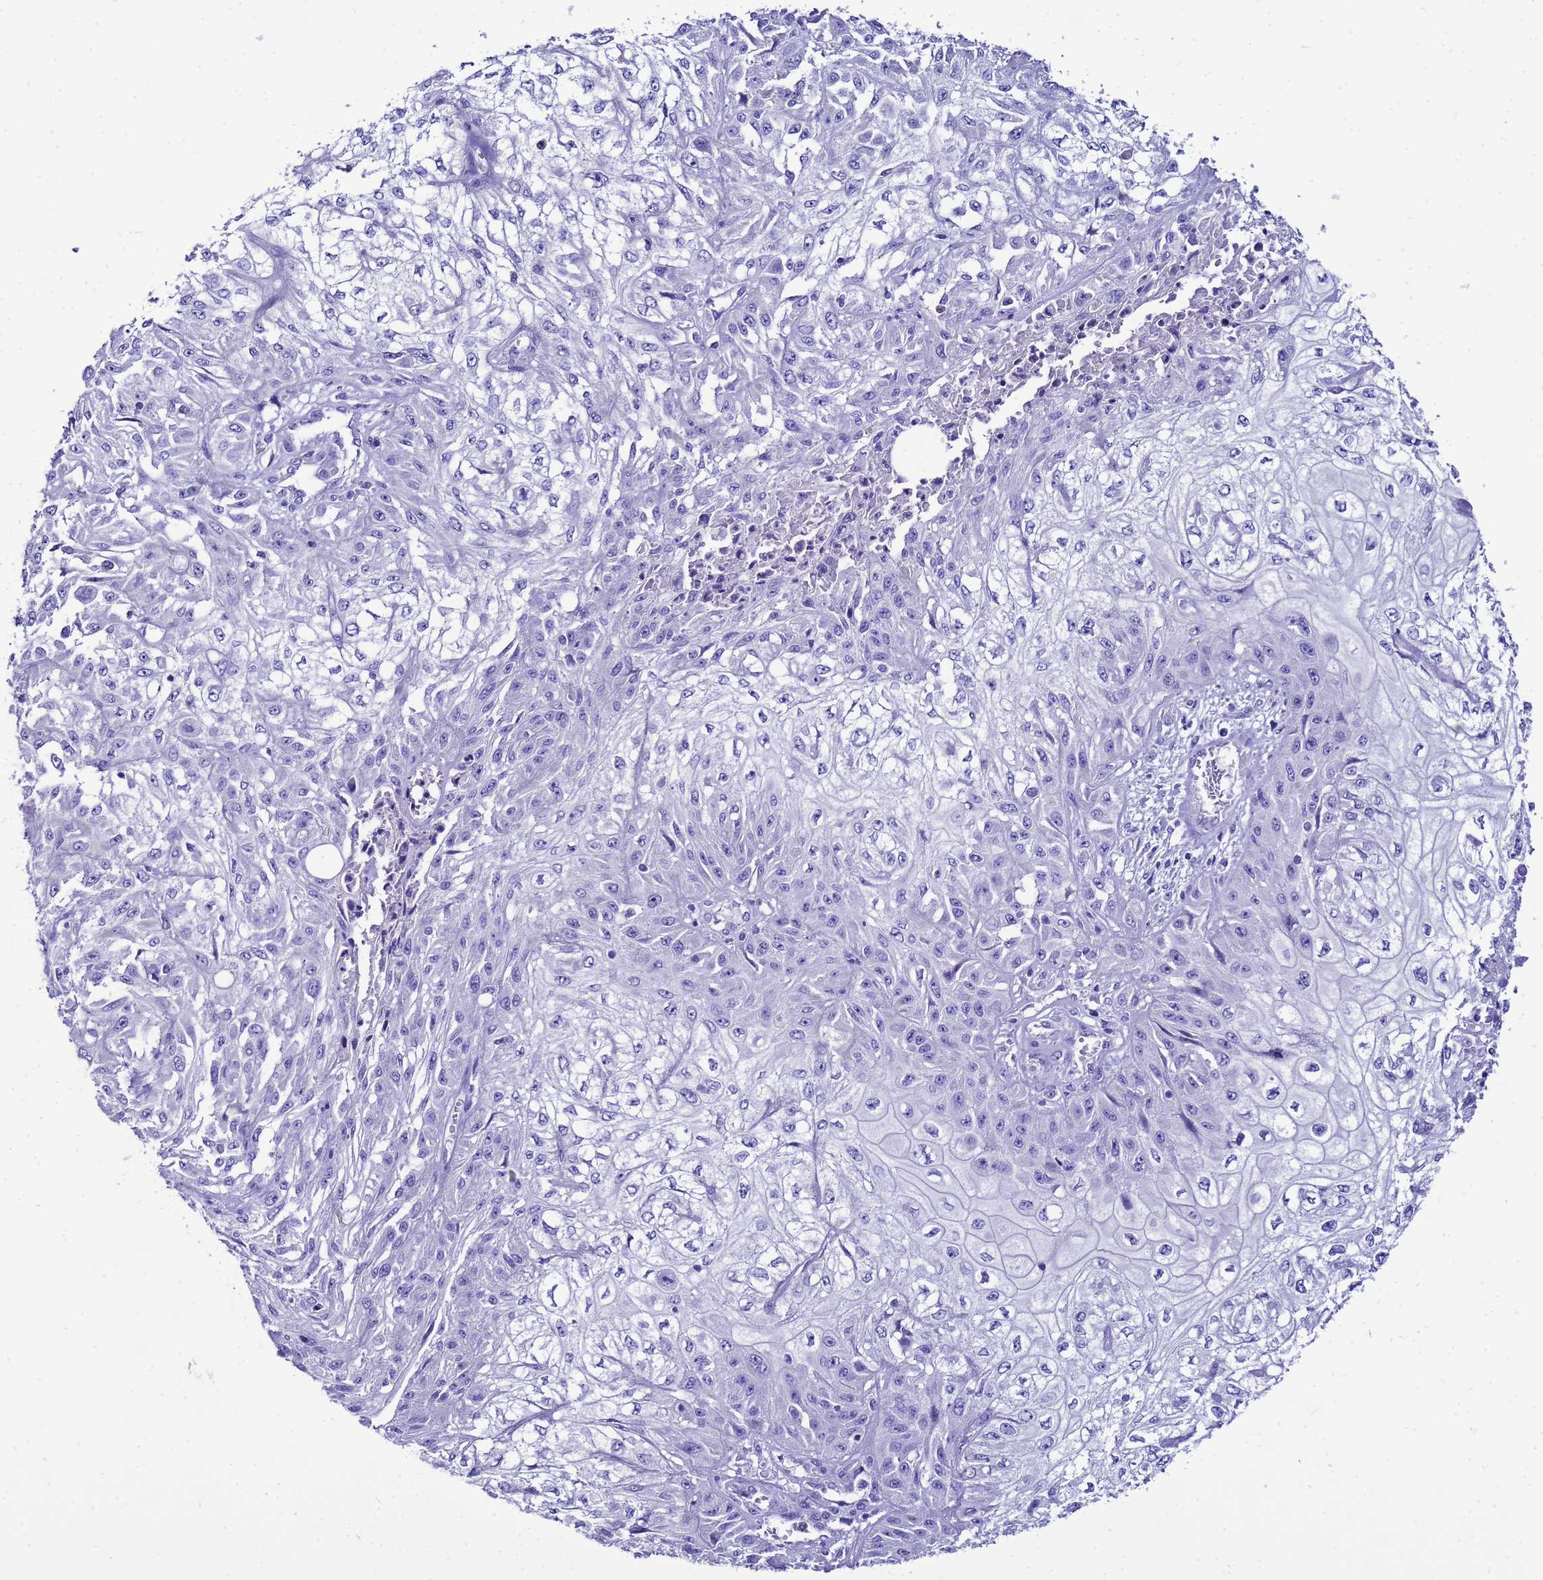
{"staining": {"intensity": "negative", "quantity": "none", "location": "none"}, "tissue": "skin cancer", "cell_type": "Tumor cells", "image_type": "cancer", "snomed": [{"axis": "morphology", "description": "Squamous cell carcinoma, NOS"}, {"axis": "morphology", "description": "Squamous cell carcinoma, metastatic, NOS"}, {"axis": "topography", "description": "Skin"}, {"axis": "topography", "description": "Lymph node"}], "caption": "This is an immunohistochemistry (IHC) micrograph of human skin cancer (squamous cell carcinoma). There is no expression in tumor cells.", "gene": "BEST2", "patient": {"sex": "male", "age": 75}}